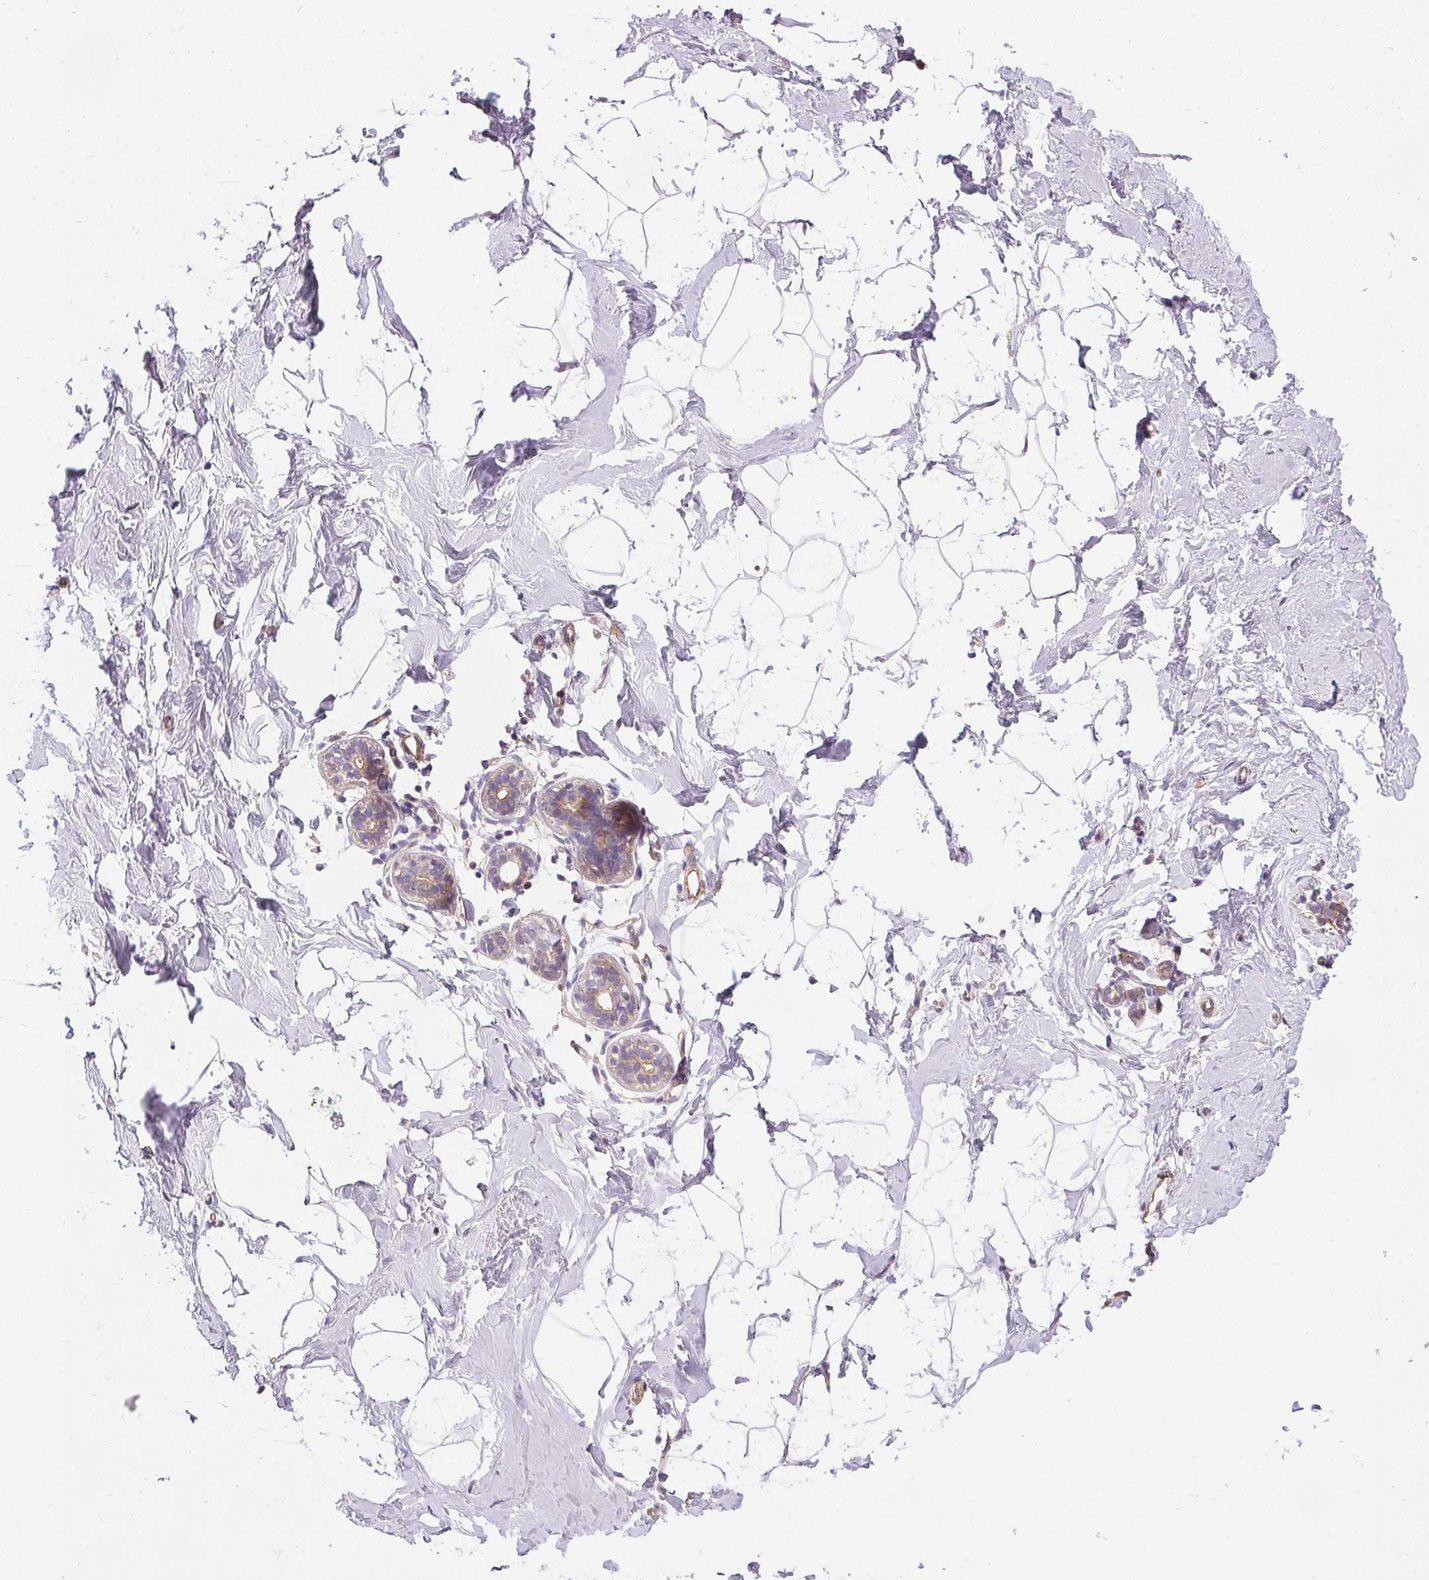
{"staining": {"intensity": "negative", "quantity": "none", "location": "none"}, "tissue": "breast", "cell_type": "Adipocytes", "image_type": "normal", "snomed": [{"axis": "morphology", "description": "Normal tissue, NOS"}, {"axis": "topography", "description": "Breast"}], "caption": "The micrograph exhibits no significant positivity in adipocytes of breast. The staining was performed using DAB (3,3'-diaminobenzidine) to visualize the protein expression in brown, while the nuclei were stained in blue with hematoxylin (Magnification: 20x).", "gene": "APLP1", "patient": {"sex": "female", "age": 32}}